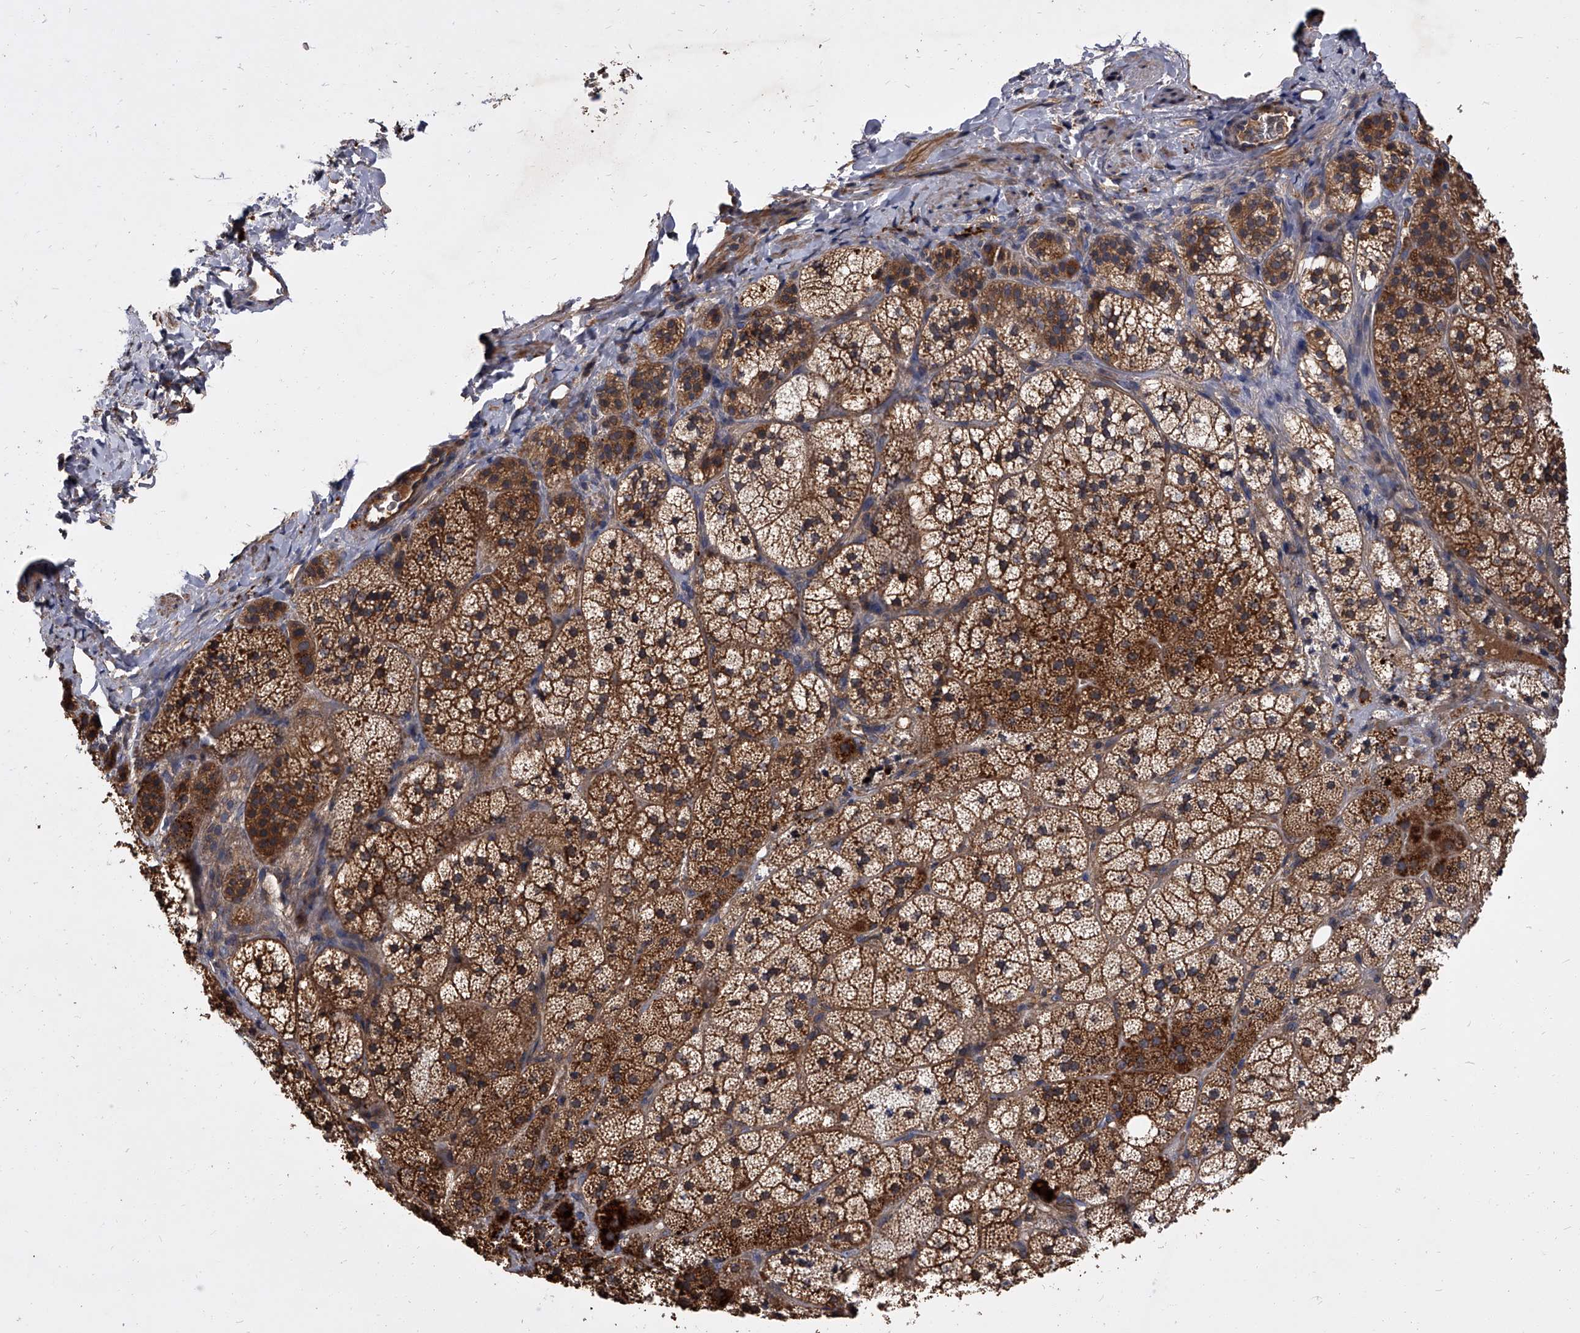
{"staining": {"intensity": "strong", "quantity": ">75%", "location": "cytoplasmic/membranous"}, "tissue": "adrenal gland", "cell_type": "Glandular cells", "image_type": "normal", "snomed": [{"axis": "morphology", "description": "Normal tissue, NOS"}, {"axis": "topography", "description": "Adrenal gland"}], "caption": "Protein staining of normal adrenal gland demonstrates strong cytoplasmic/membranous staining in approximately >75% of glandular cells. (Stains: DAB in brown, nuclei in blue, Microscopy: brightfield microscopy at high magnification).", "gene": "STK36", "patient": {"sex": "female", "age": 44}}